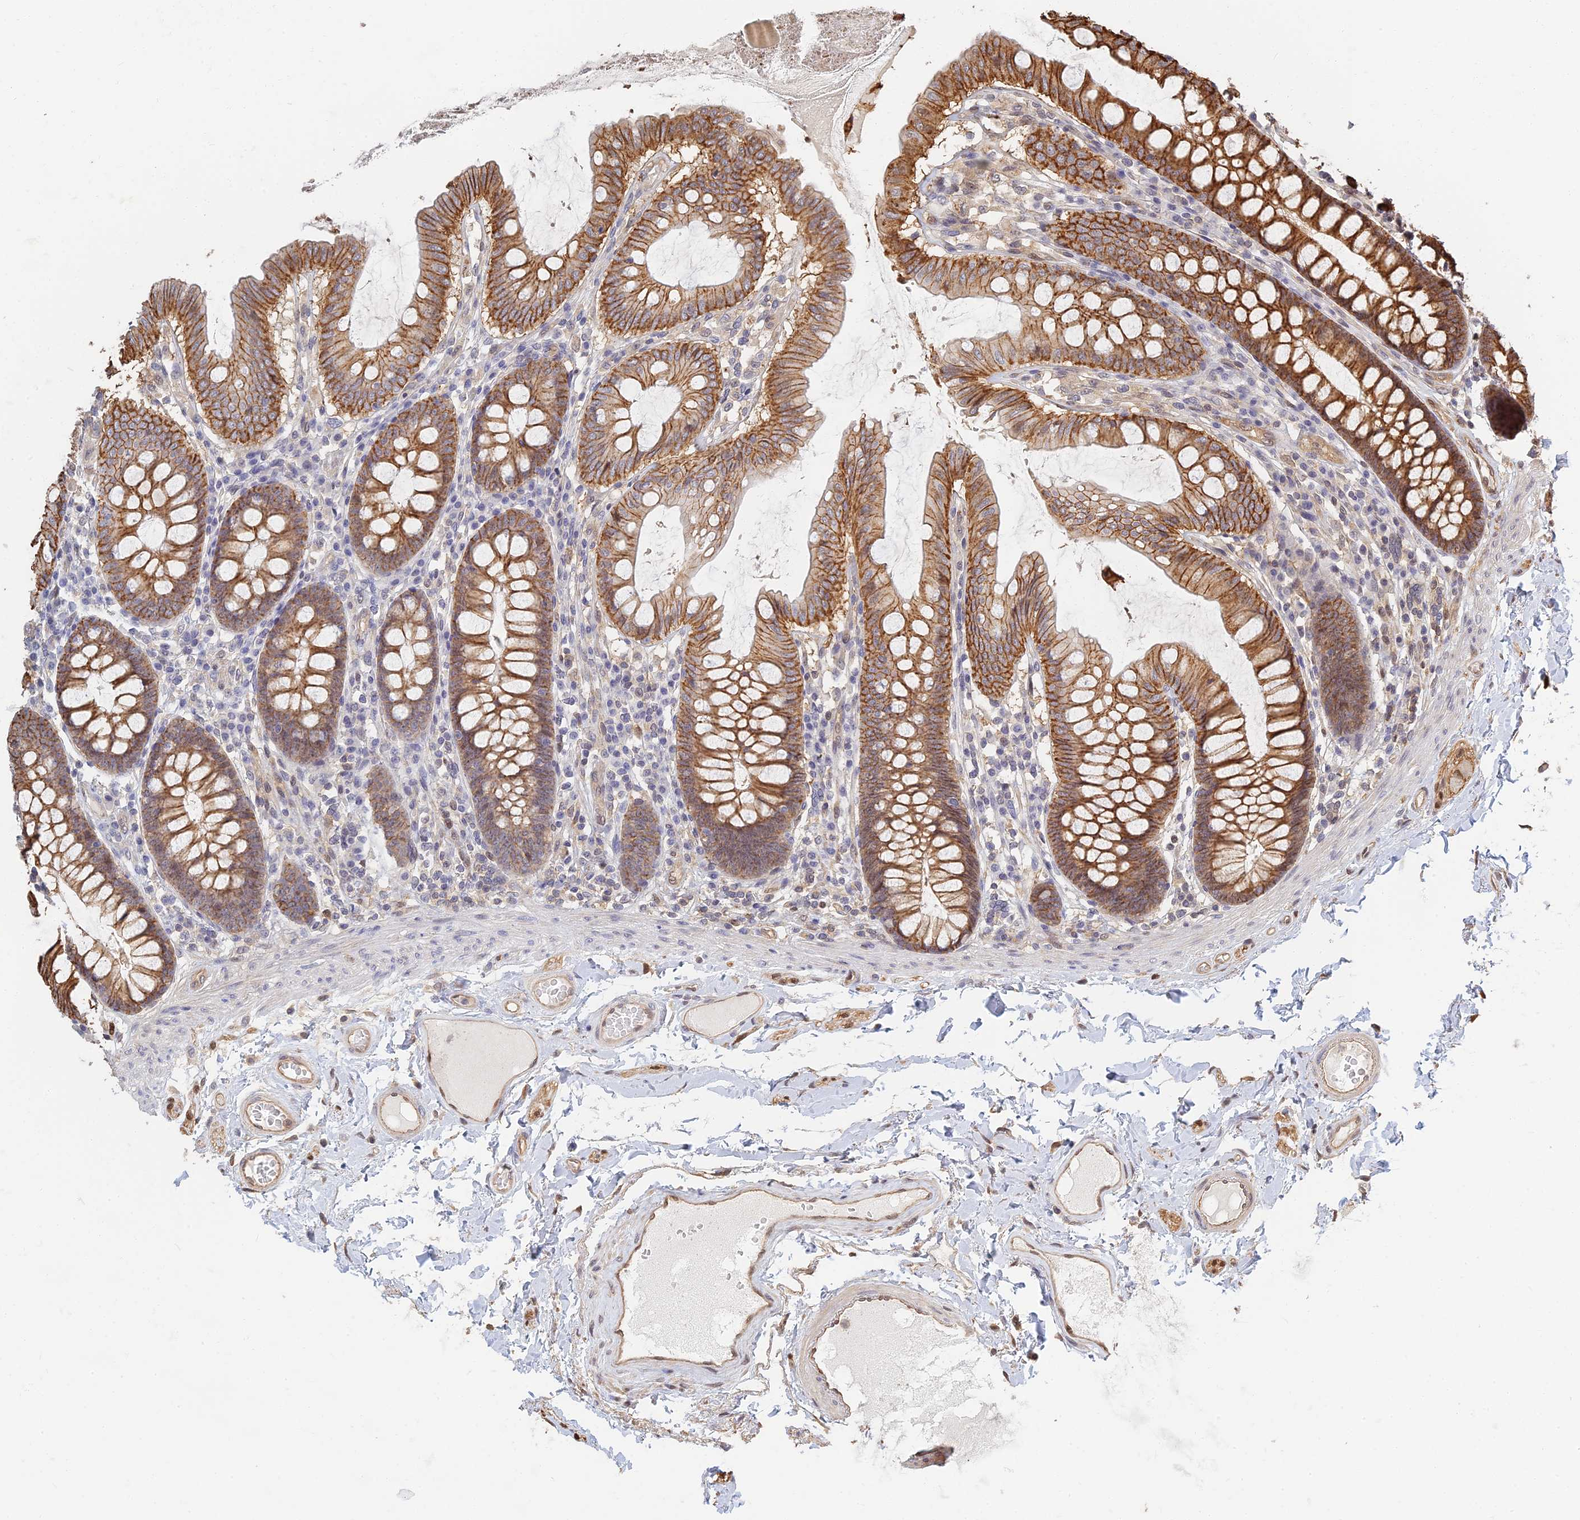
{"staining": {"intensity": "moderate", "quantity": ">75%", "location": "nuclear"}, "tissue": "colon", "cell_type": "Endothelial cells", "image_type": "normal", "snomed": [{"axis": "morphology", "description": "Normal tissue, NOS"}, {"axis": "topography", "description": "Colon"}], "caption": "Endothelial cells exhibit moderate nuclear positivity in approximately >75% of cells in normal colon.", "gene": "LRRN3", "patient": {"sex": "male", "age": 84}}